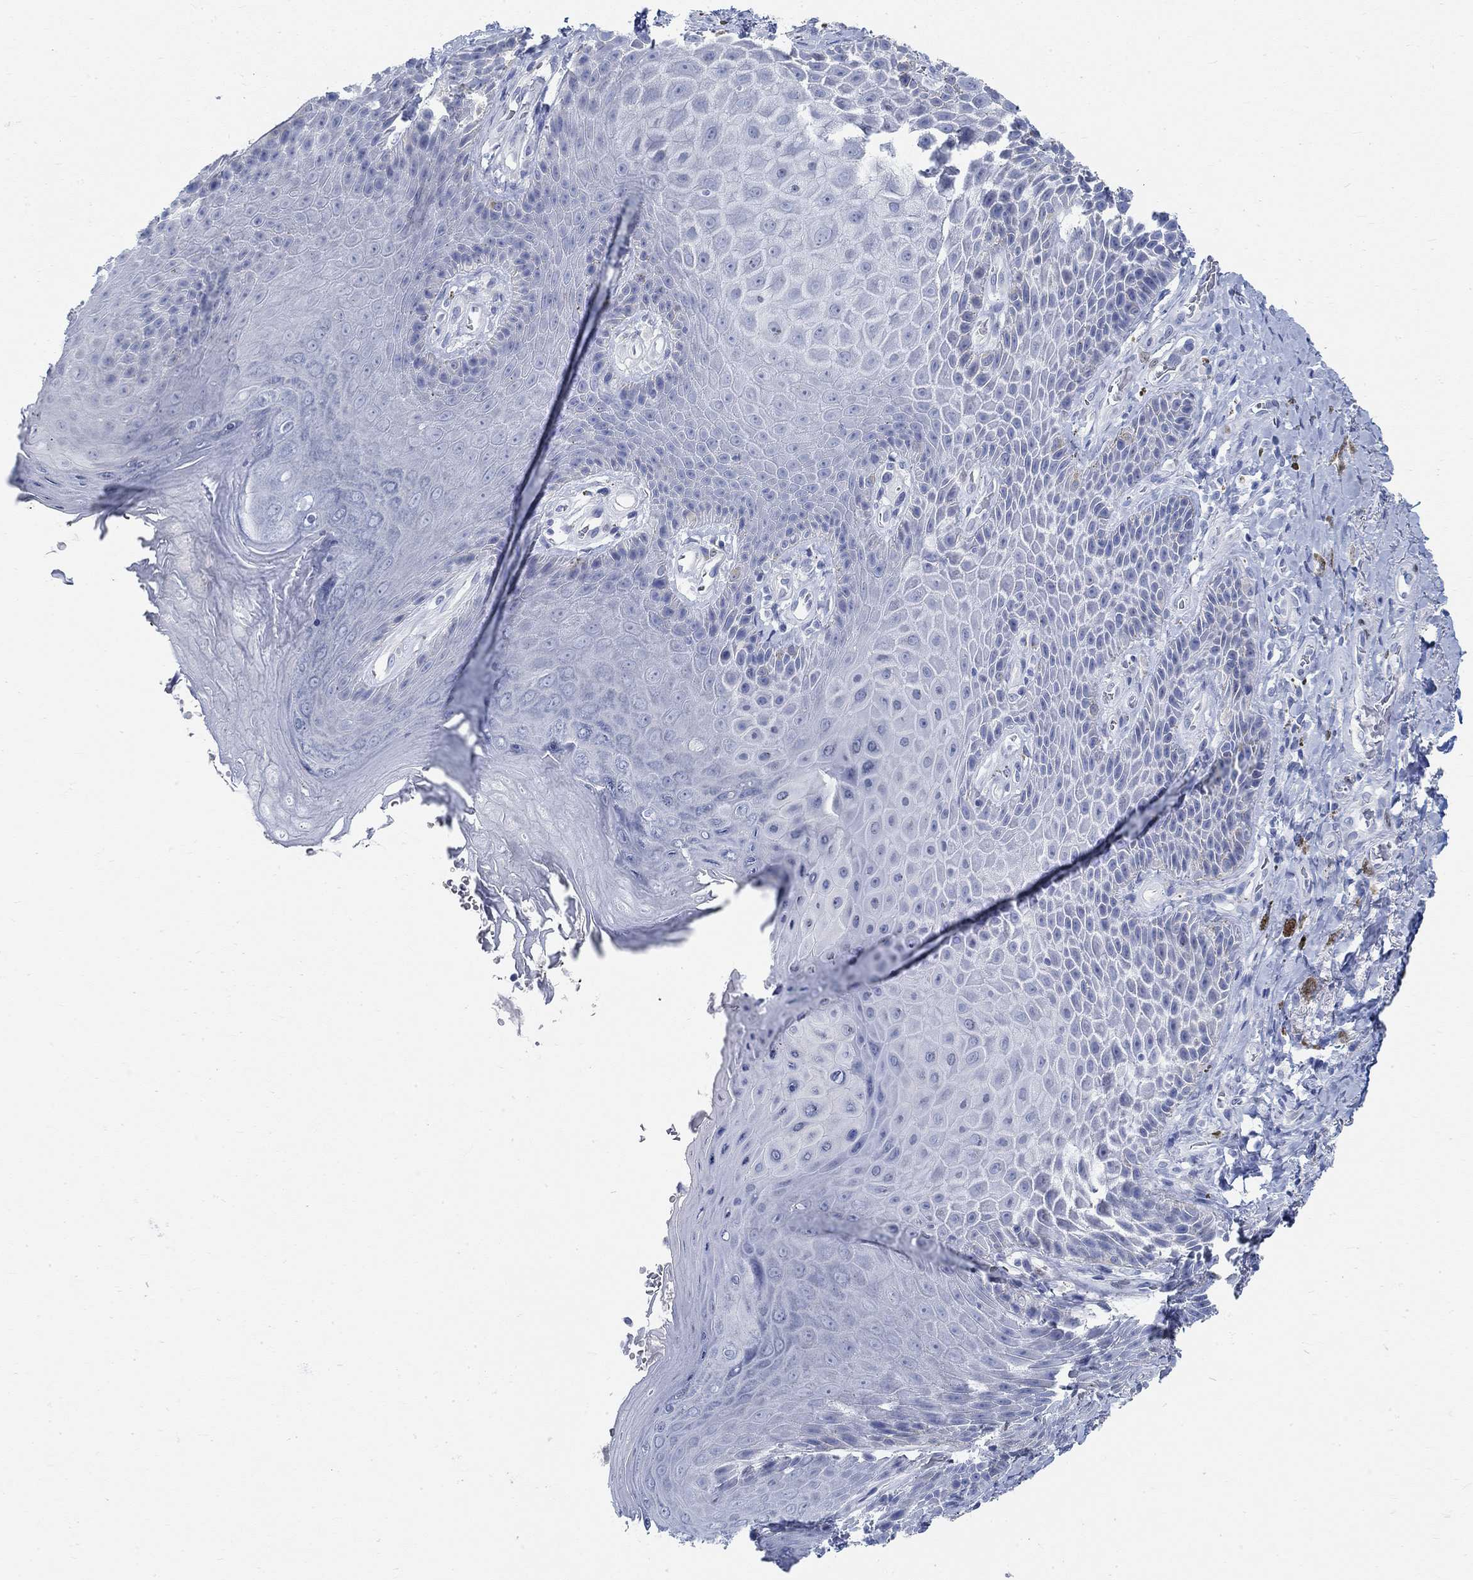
{"staining": {"intensity": "negative", "quantity": "none", "location": "none"}, "tissue": "skin", "cell_type": "Epidermal cells", "image_type": "normal", "snomed": [{"axis": "morphology", "description": "Normal tissue, NOS"}, {"axis": "topography", "description": "Skeletal muscle"}, {"axis": "topography", "description": "Anal"}, {"axis": "topography", "description": "Peripheral nerve tissue"}], "caption": "IHC micrograph of benign skin: skin stained with DAB demonstrates no significant protein positivity in epidermal cells.", "gene": "RBM20", "patient": {"sex": "male", "age": 53}}